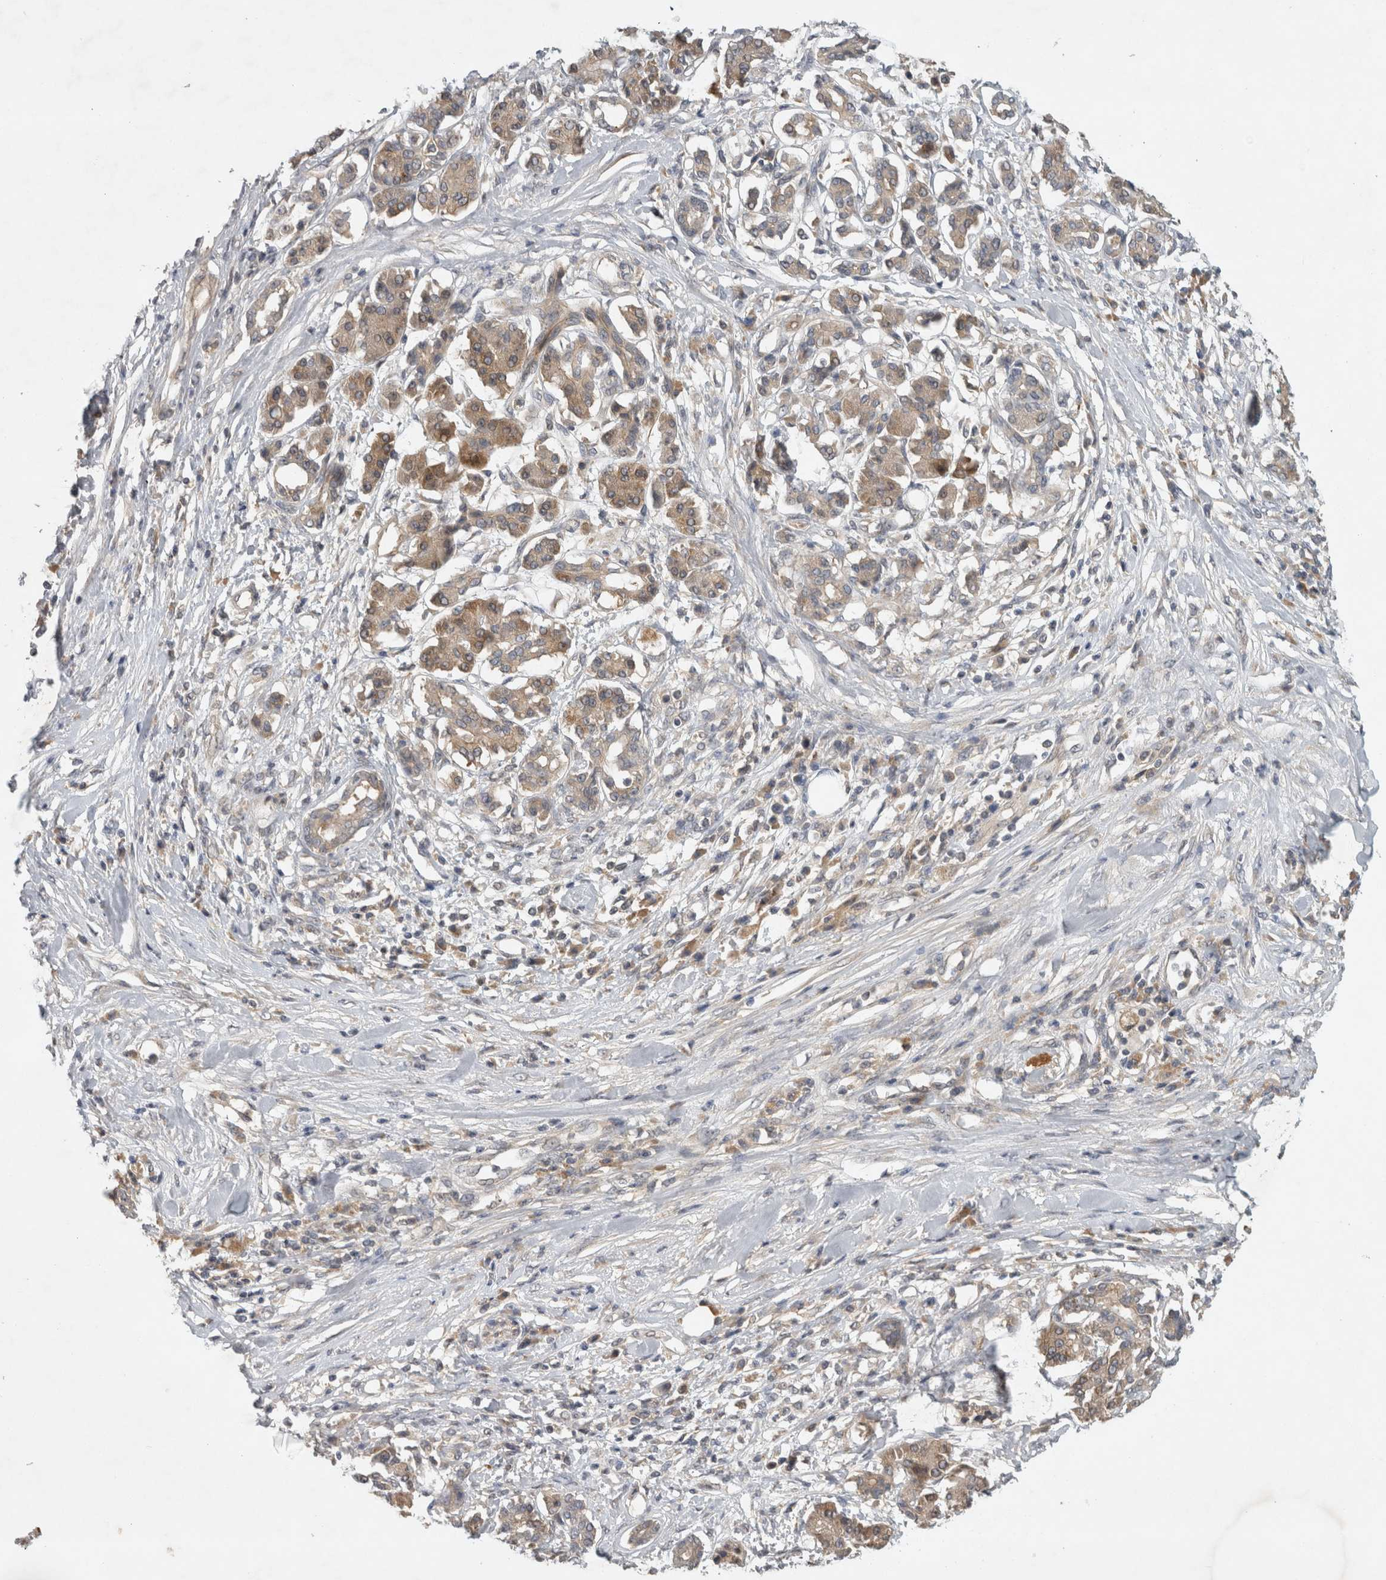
{"staining": {"intensity": "moderate", "quantity": ">75%", "location": "cytoplasmic/membranous"}, "tissue": "pancreatic cancer", "cell_type": "Tumor cells", "image_type": "cancer", "snomed": [{"axis": "morphology", "description": "Adenocarcinoma, NOS"}, {"axis": "topography", "description": "Pancreas"}], "caption": "The image exhibits a brown stain indicating the presence of a protein in the cytoplasmic/membranous of tumor cells in adenocarcinoma (pancreatic).", "gene": "AASDHPPT", "patient": {"sex": "female", "age": 56}}